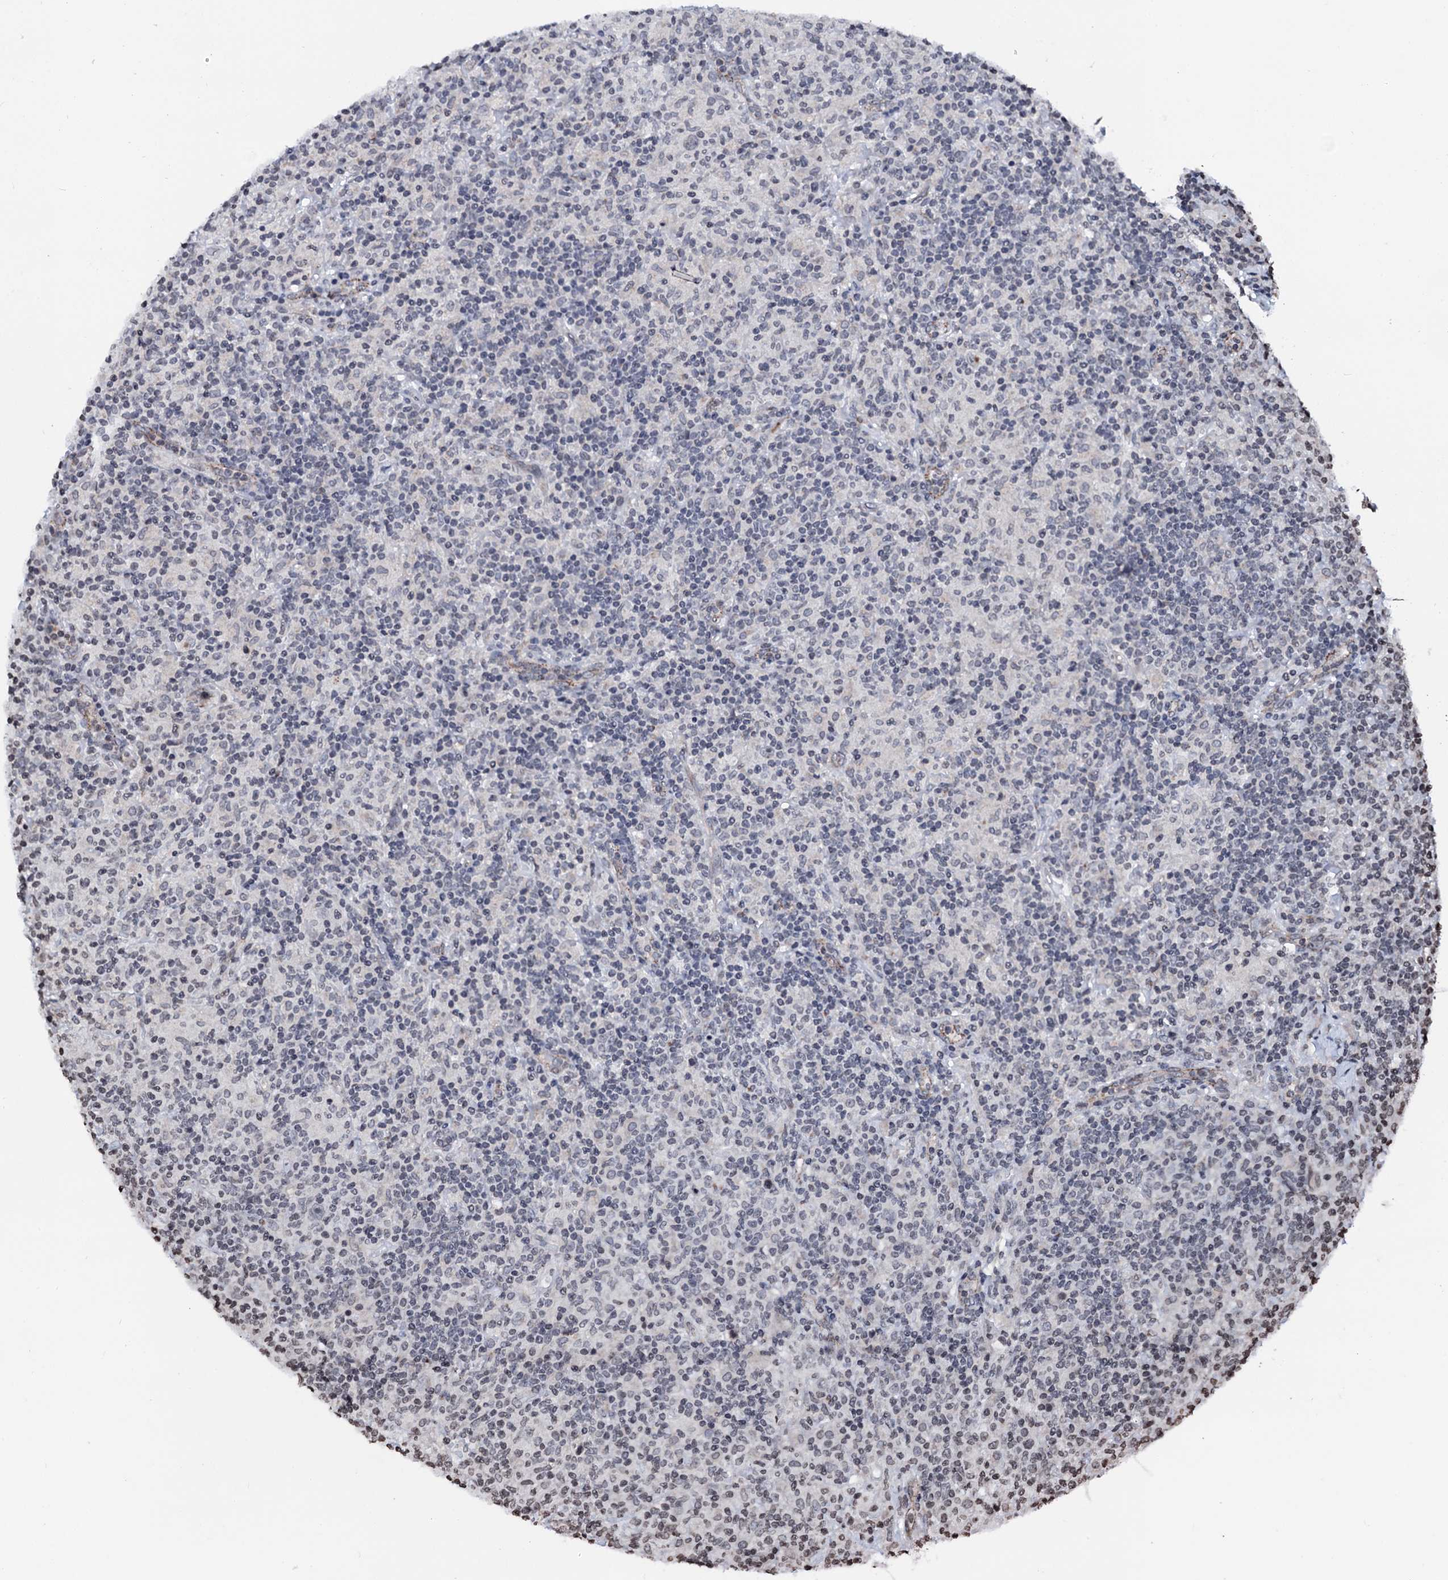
{"staining": {"intensity": "negative", "quantity": "none", "location": "none"}, "tissue": "lymphoma", "cell_type": "Tumor cells", "image_type": "cancer", "snomed": [{"axis": "morphology", "description": "Hodgkin's disease, NOS"}, {"axis": "topography", "description": "Lymph node"}], "caption": "IHC histopathology image of neoplastic tissue: human Hodgkin's disease stained with DAB (3,3'-diaminobenzidine) displays no significant protein expression in tumor cells.", "gene": "LSM11", "patient": {"sex": "male", "age": 70}}